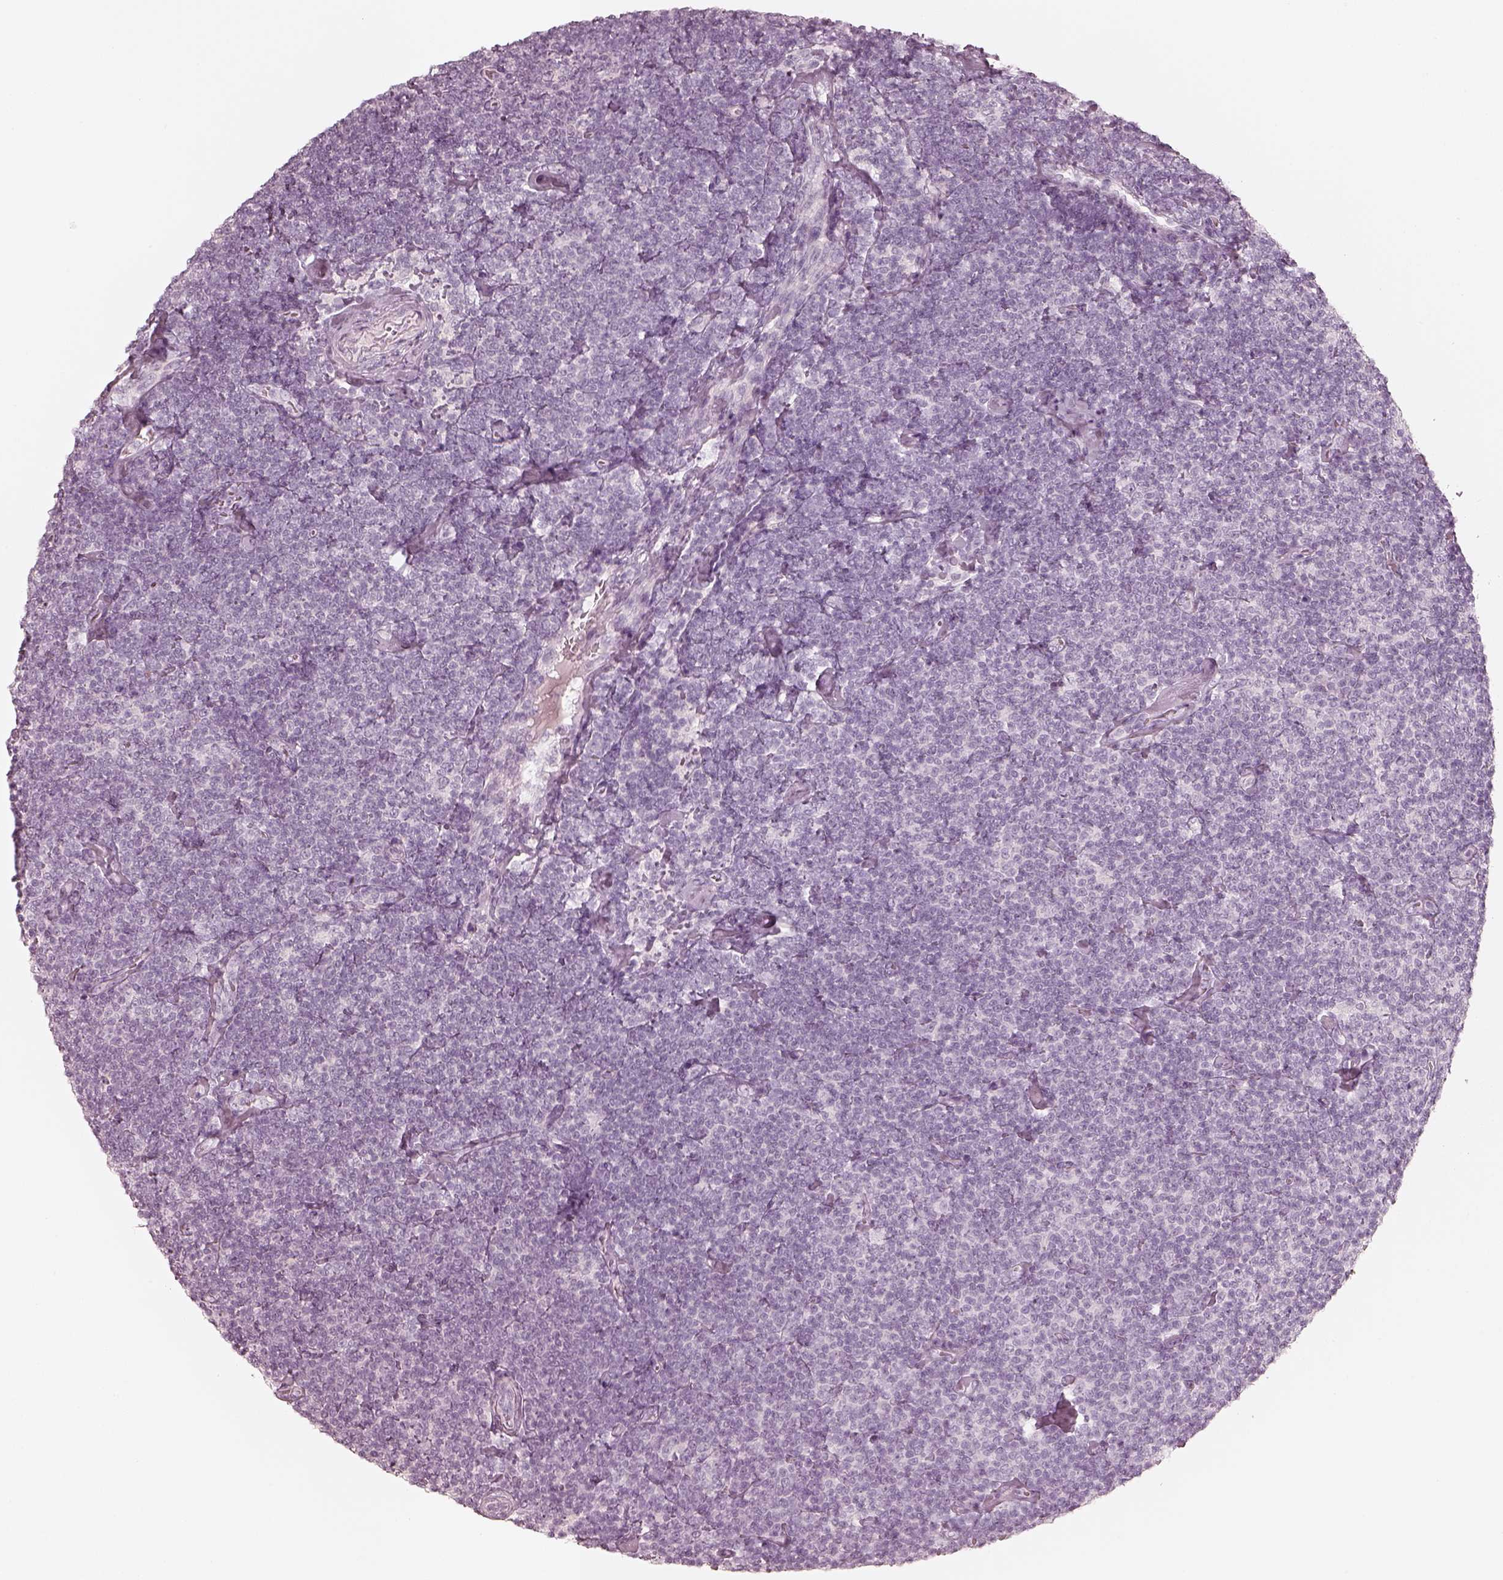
{"staining": {"intensity": "negative", "quantity": "none", "location": "none"}, "tissue": "lymphoma", "cell_type": "Tumor cells", "image_type": "cancer", "snomed": [{"axis": "morphology", "description": "Malignant lymphoma, non-Hodgkin's type, Low grade"}, {"axis": "topography", "description": "Lymph node"}], "caption": "Human malignant lymphoma, non-Hodgkin's type (low-grade) stained for a protein using immunohistochemistry (IHC) displays no positivity in tumor cells.", "gene": "KRT82", "patient": {"sex": "male", "age": 81}}